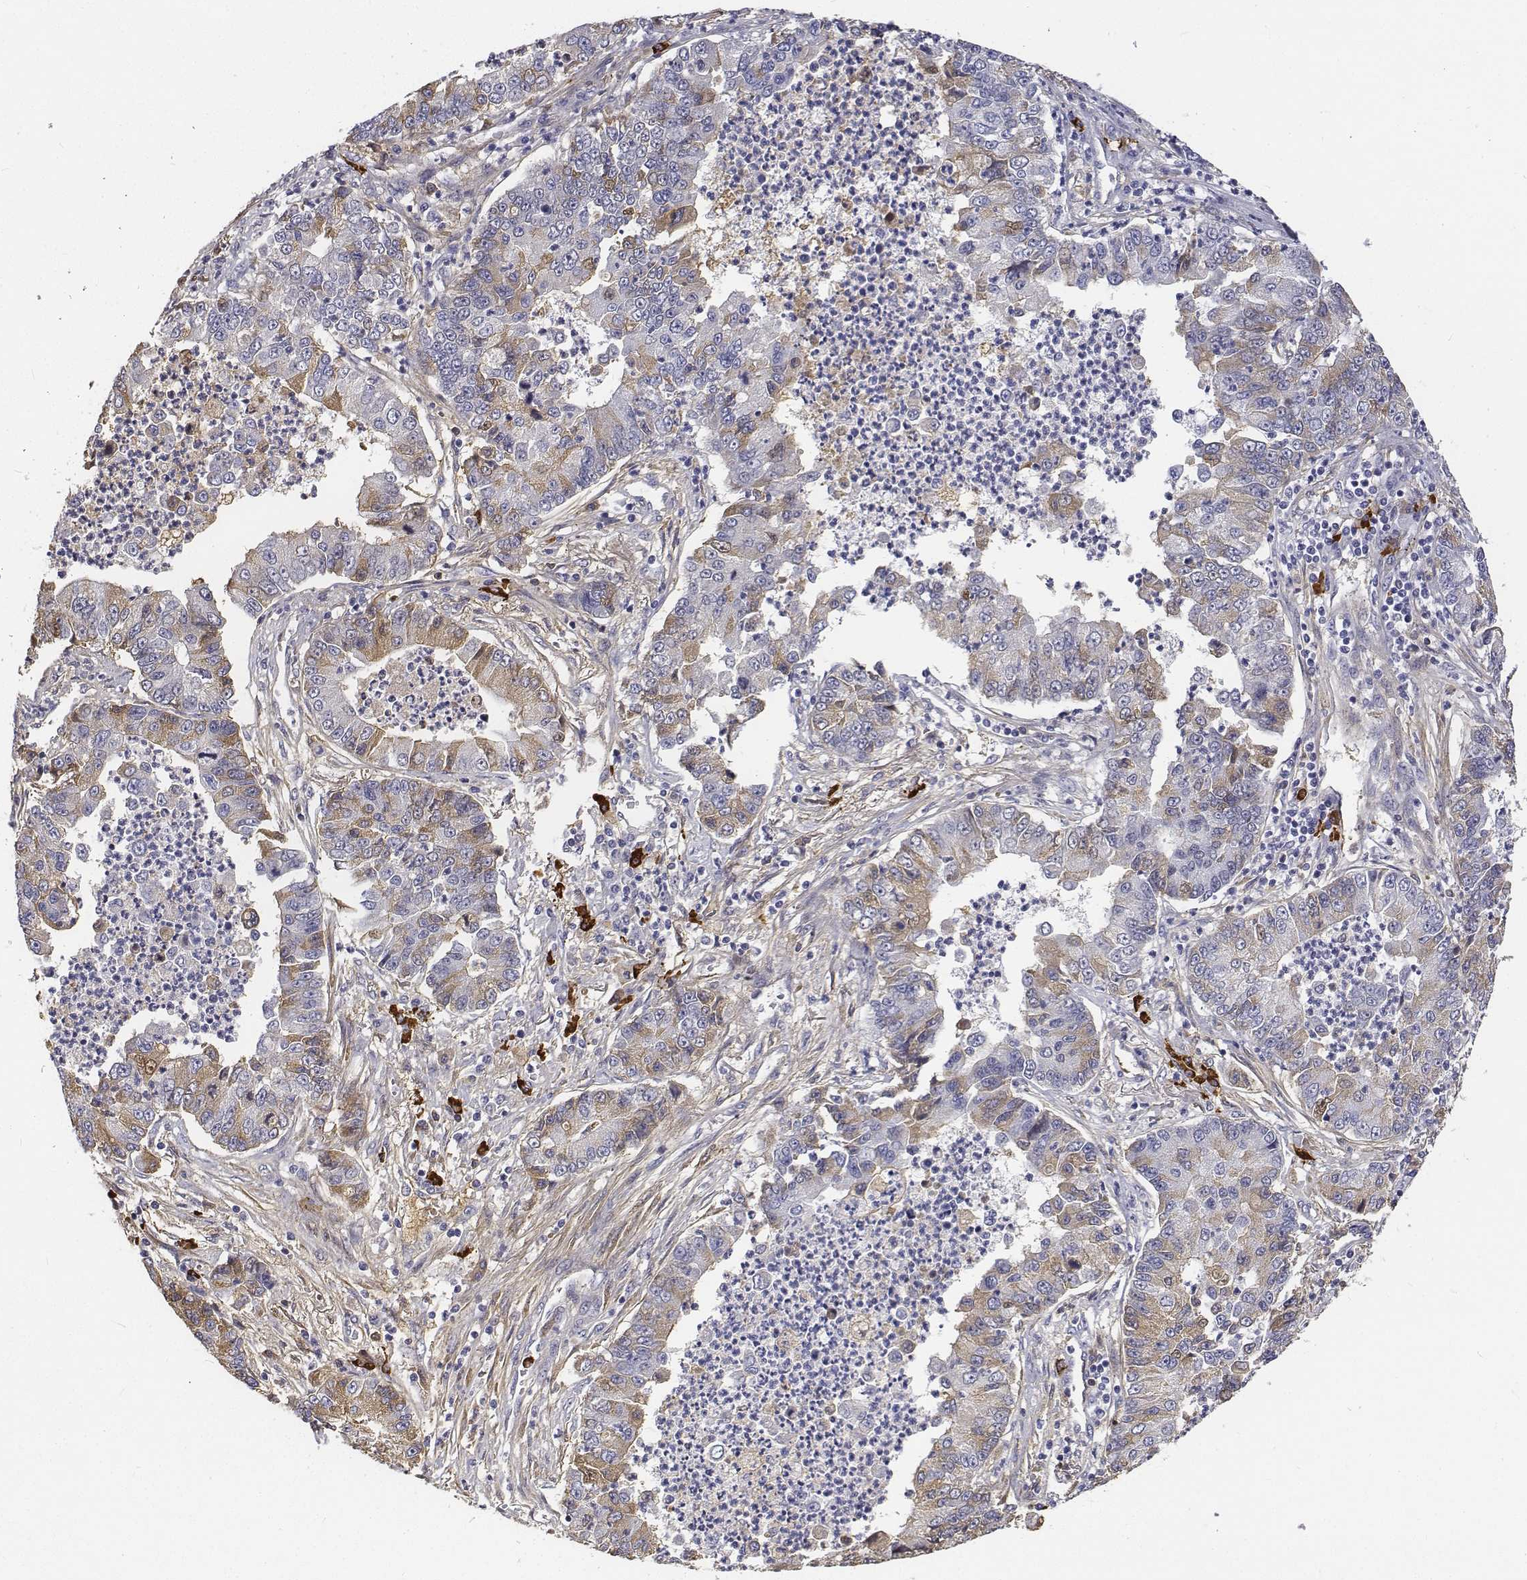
{"staining": {"intensity": "weak", "quantity": "<25%", "location": "cytoplasmic/membranous"}, "tissue": "lung cancer", "cell_type": "Tumor cells", "image_type": "cancer", "snomed": [{"axis": "morphology", "description": "Adenocarcinoma, NOS"}, {"axis": "topography", "description": "Lung"}], "caption": "There is no significant expression in tumor cells of adenocarcinoma (lung).", "gene": "ATRX", "patient": {"sex": "female", "age": 57}}